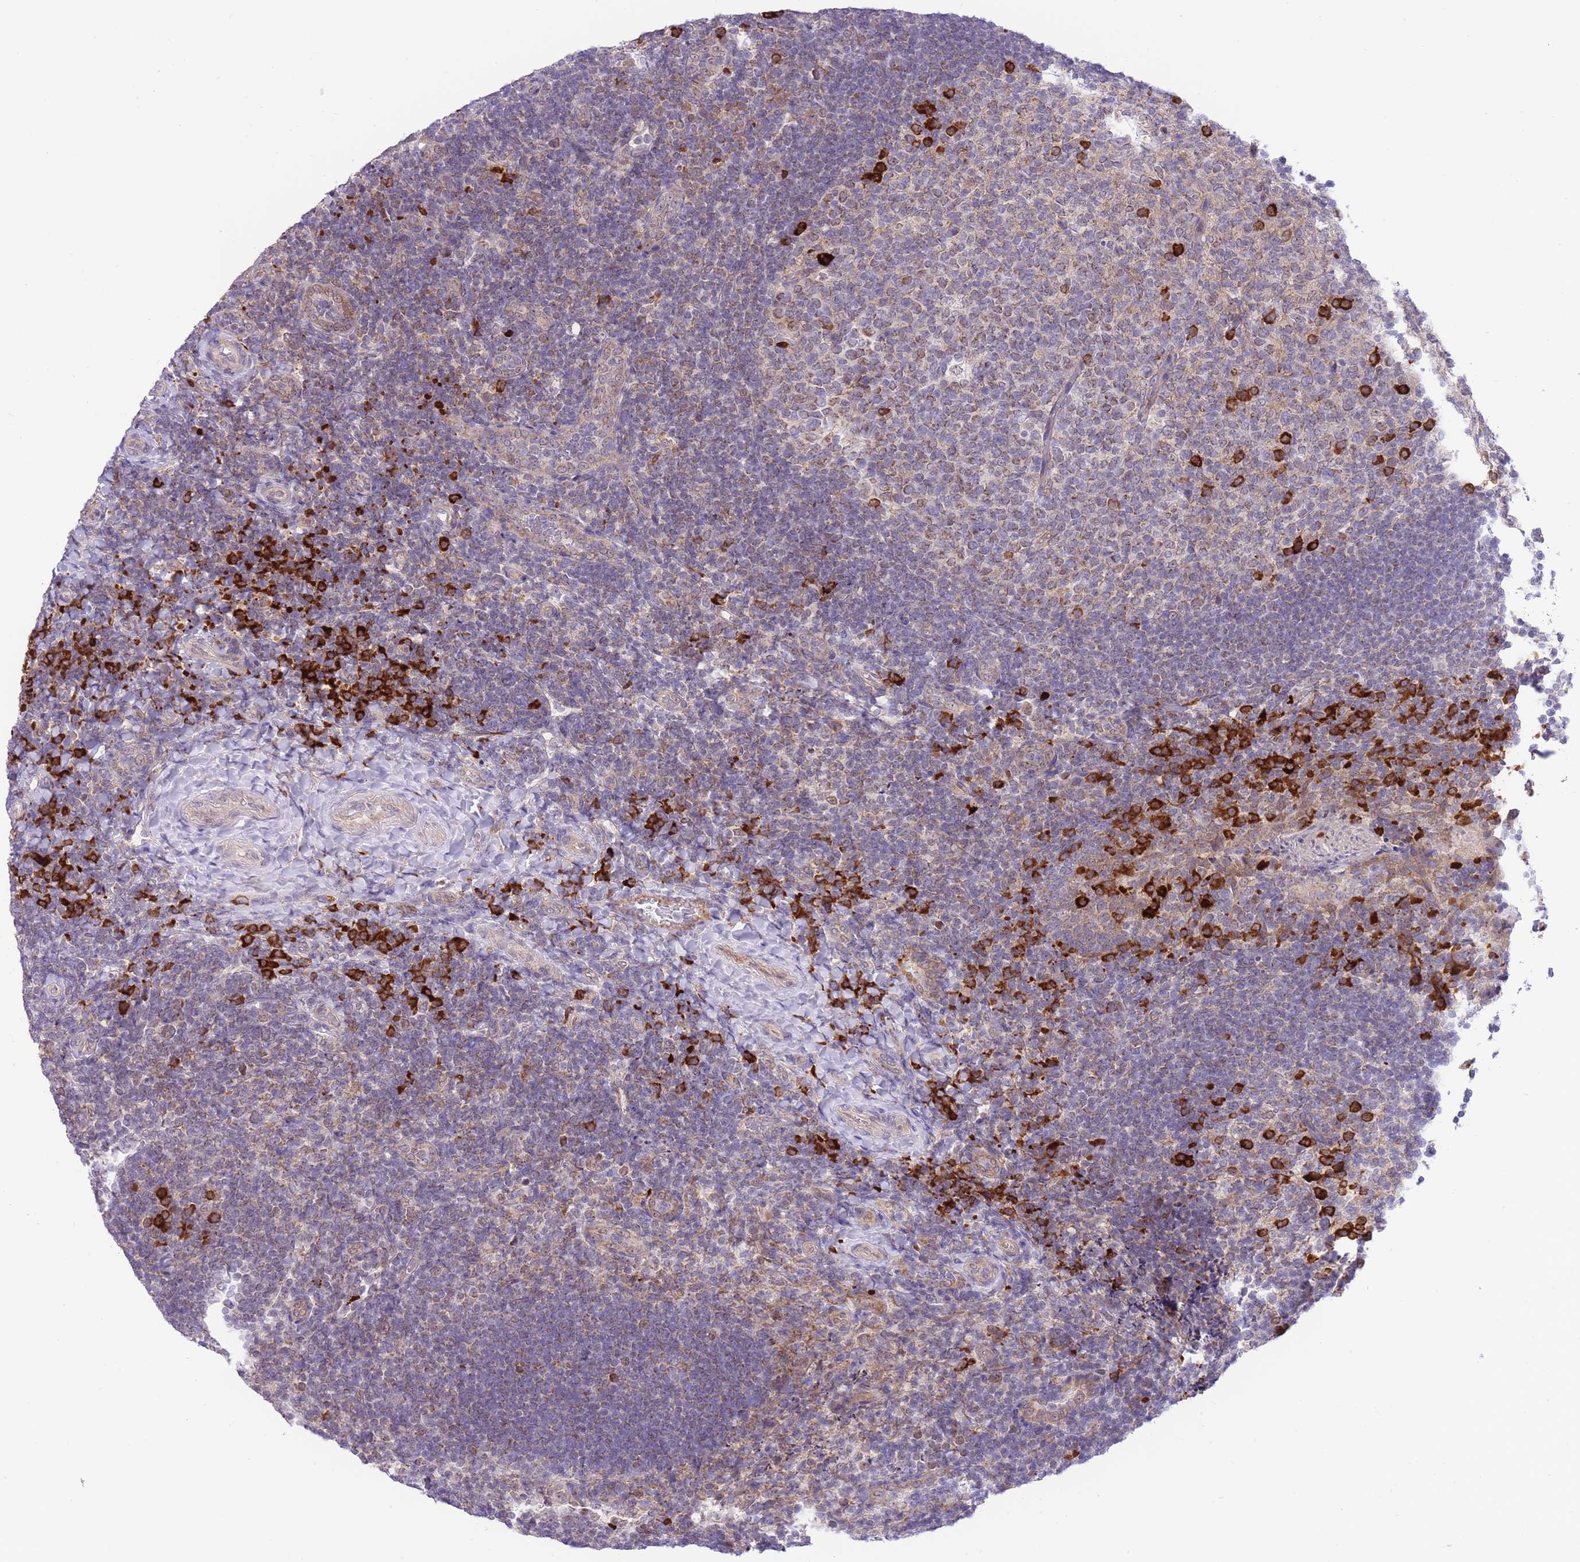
{"staining": {"intensity": "strong", "quantity": "<25%", "location": "cytoplasmic/membranous"}, "tissue": "tonsil", "cell_type": "Germinal center cells", "image_type": "normal", "snomed": [{"axis": "morphology", "description": "Normal tissue, NOS"}, {"axis": "topography", "description": "Tonsil"}], "caption": "Protein staining of benign tonsil exhibits strong cytoplasmic/membranous staining in approximately <25% of germinal center cells. Using DAB (brown) and hematoxylin (blue) stains, captured at high magnification using brightfield microscopy.", "gene": "EXOSC8", "patient": {"sex": "female", "age": 10}}